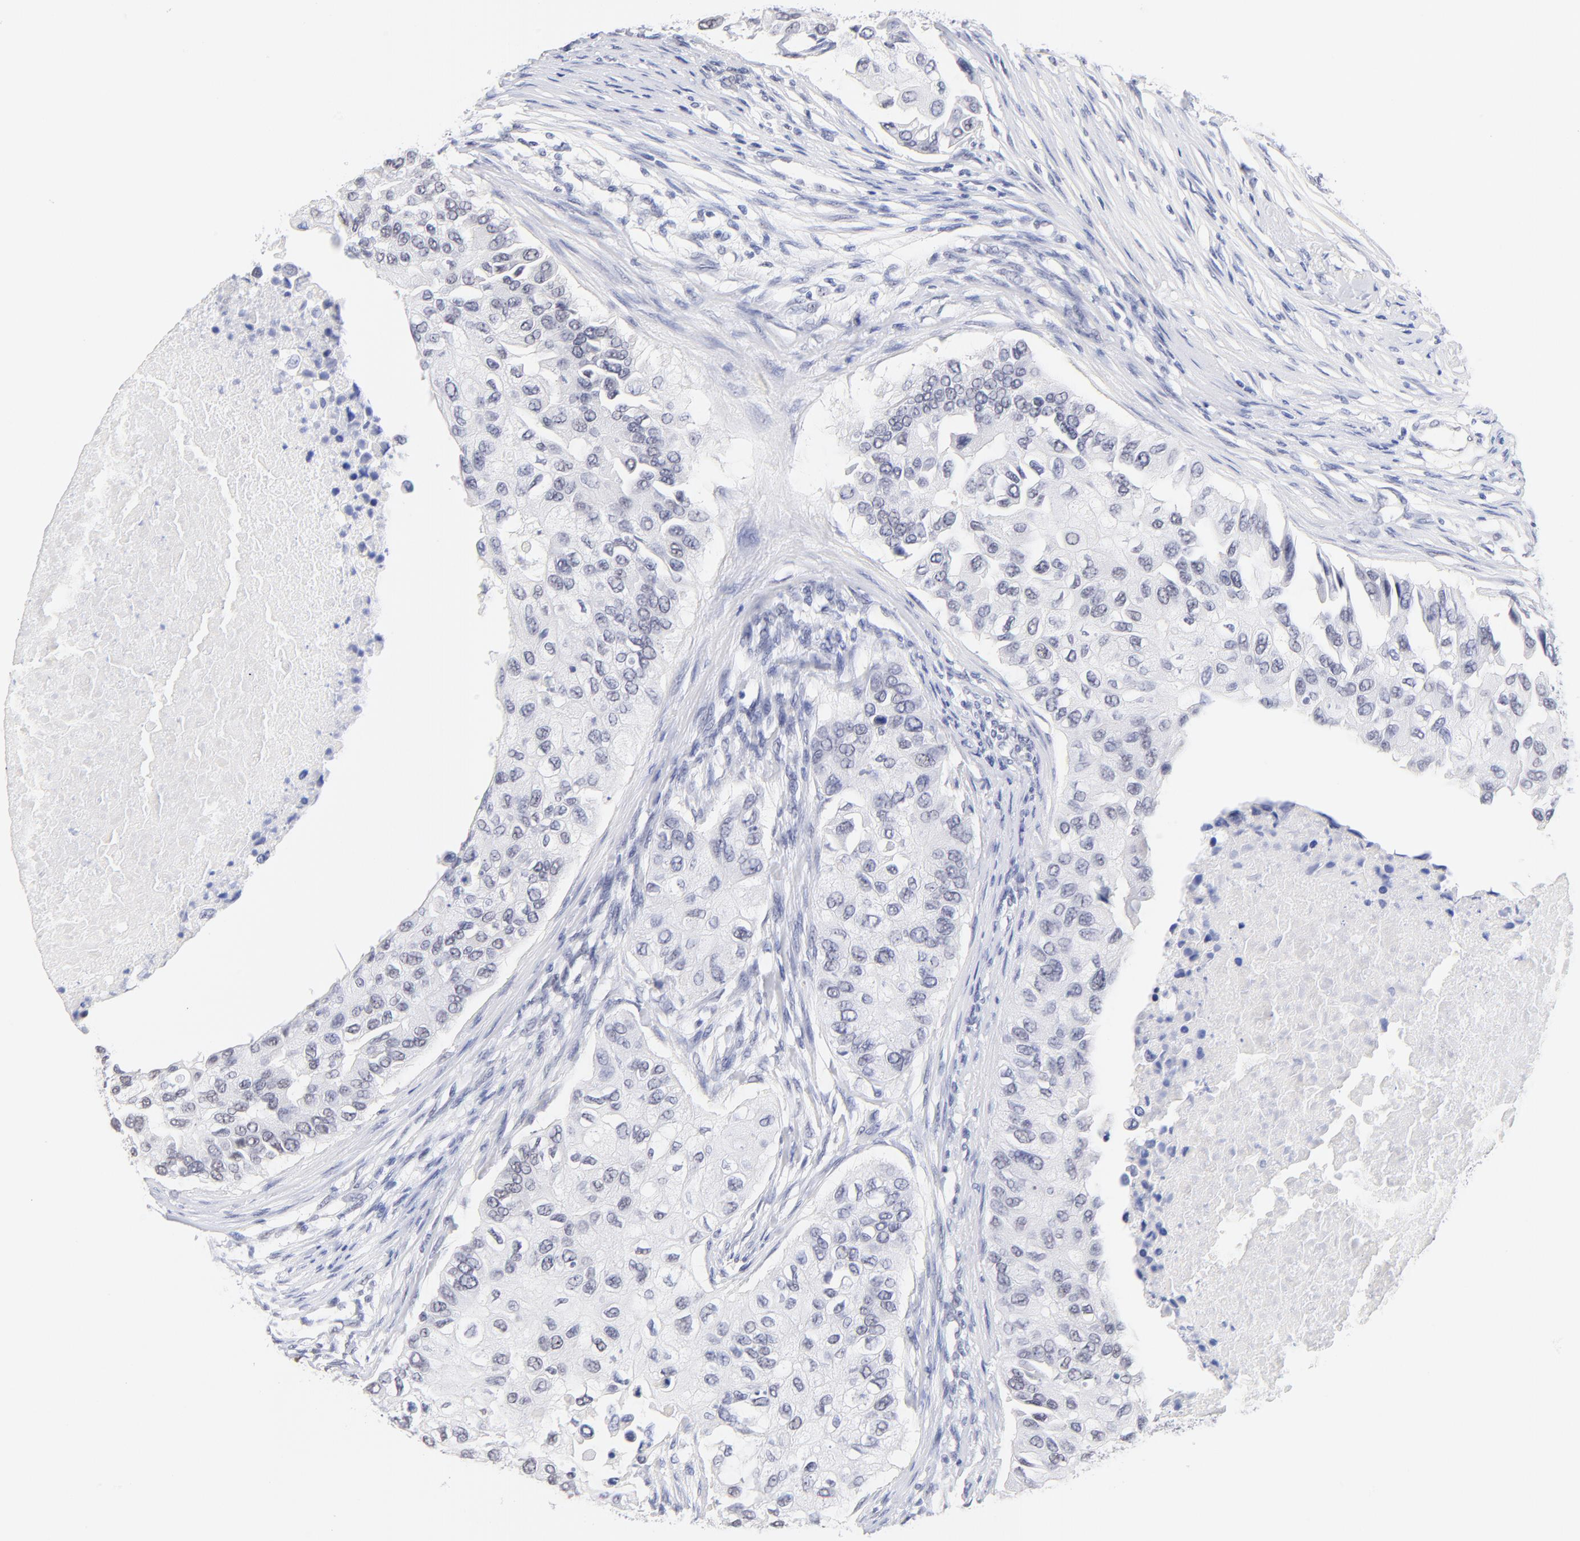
{"staining": {"intensity": "negative", "quantity": "none", "location": "none"}, "tissue": "breast cancer", "cell_type": "Tumor cells", "image_type": "cancer", "snomed": [{"axis": "morphology", "description": "Normal tissue, NOS"}, {"axis": "morphology", "description": "Duct carcinoma"}, {"axis": "topography", "description": "Breast"}], "caption": "Tumor cells are negative for brown protein staining in infiltrating ductal carcinoma (breast). (IHC, brightfield microscopy, high magnification).", "gene": "ZNF74", "patient": {"sex": "female", "age": 49}}